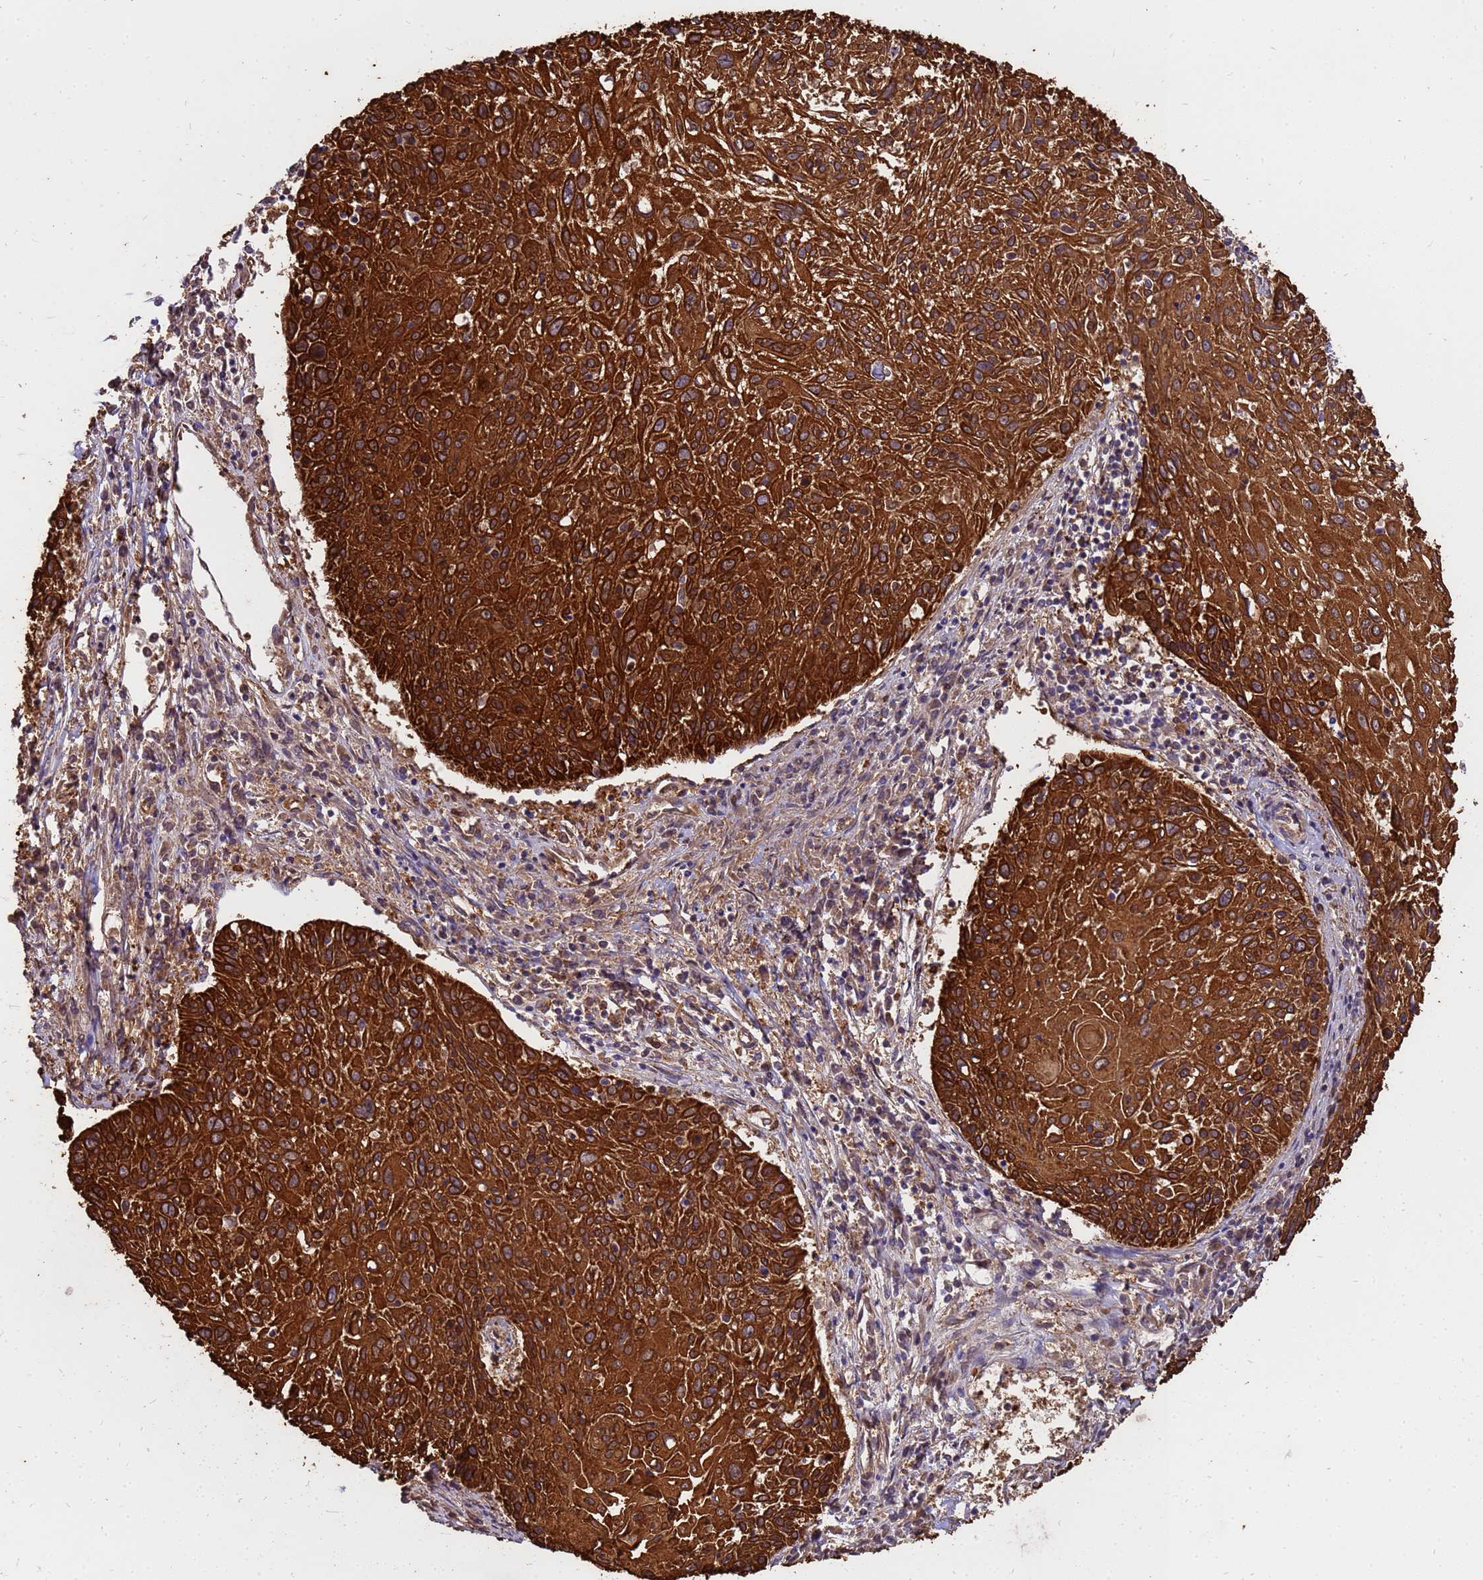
{"staining": {"intensity": "strong", "quantity": ">75%", "location": "cytoplasmic/membranous"}, "tissue": "cervical cancer", "cell_type": "Tumor cells", "image_type": "cancer", "snomed": [{"axis": "morphology", "description": "Squamous cell carcinoma, NOS"}, {"axis": "topography", "description": "Cervix"}], "caption": "Human squamous cell carcinoma (cervical) stained with a brown dye shows strong cytoplasmic/membranous positive expression in approximately >75% of tumor cells.", "gene": "ZNF618", "patient": {"sex": "female", "age": 51}}